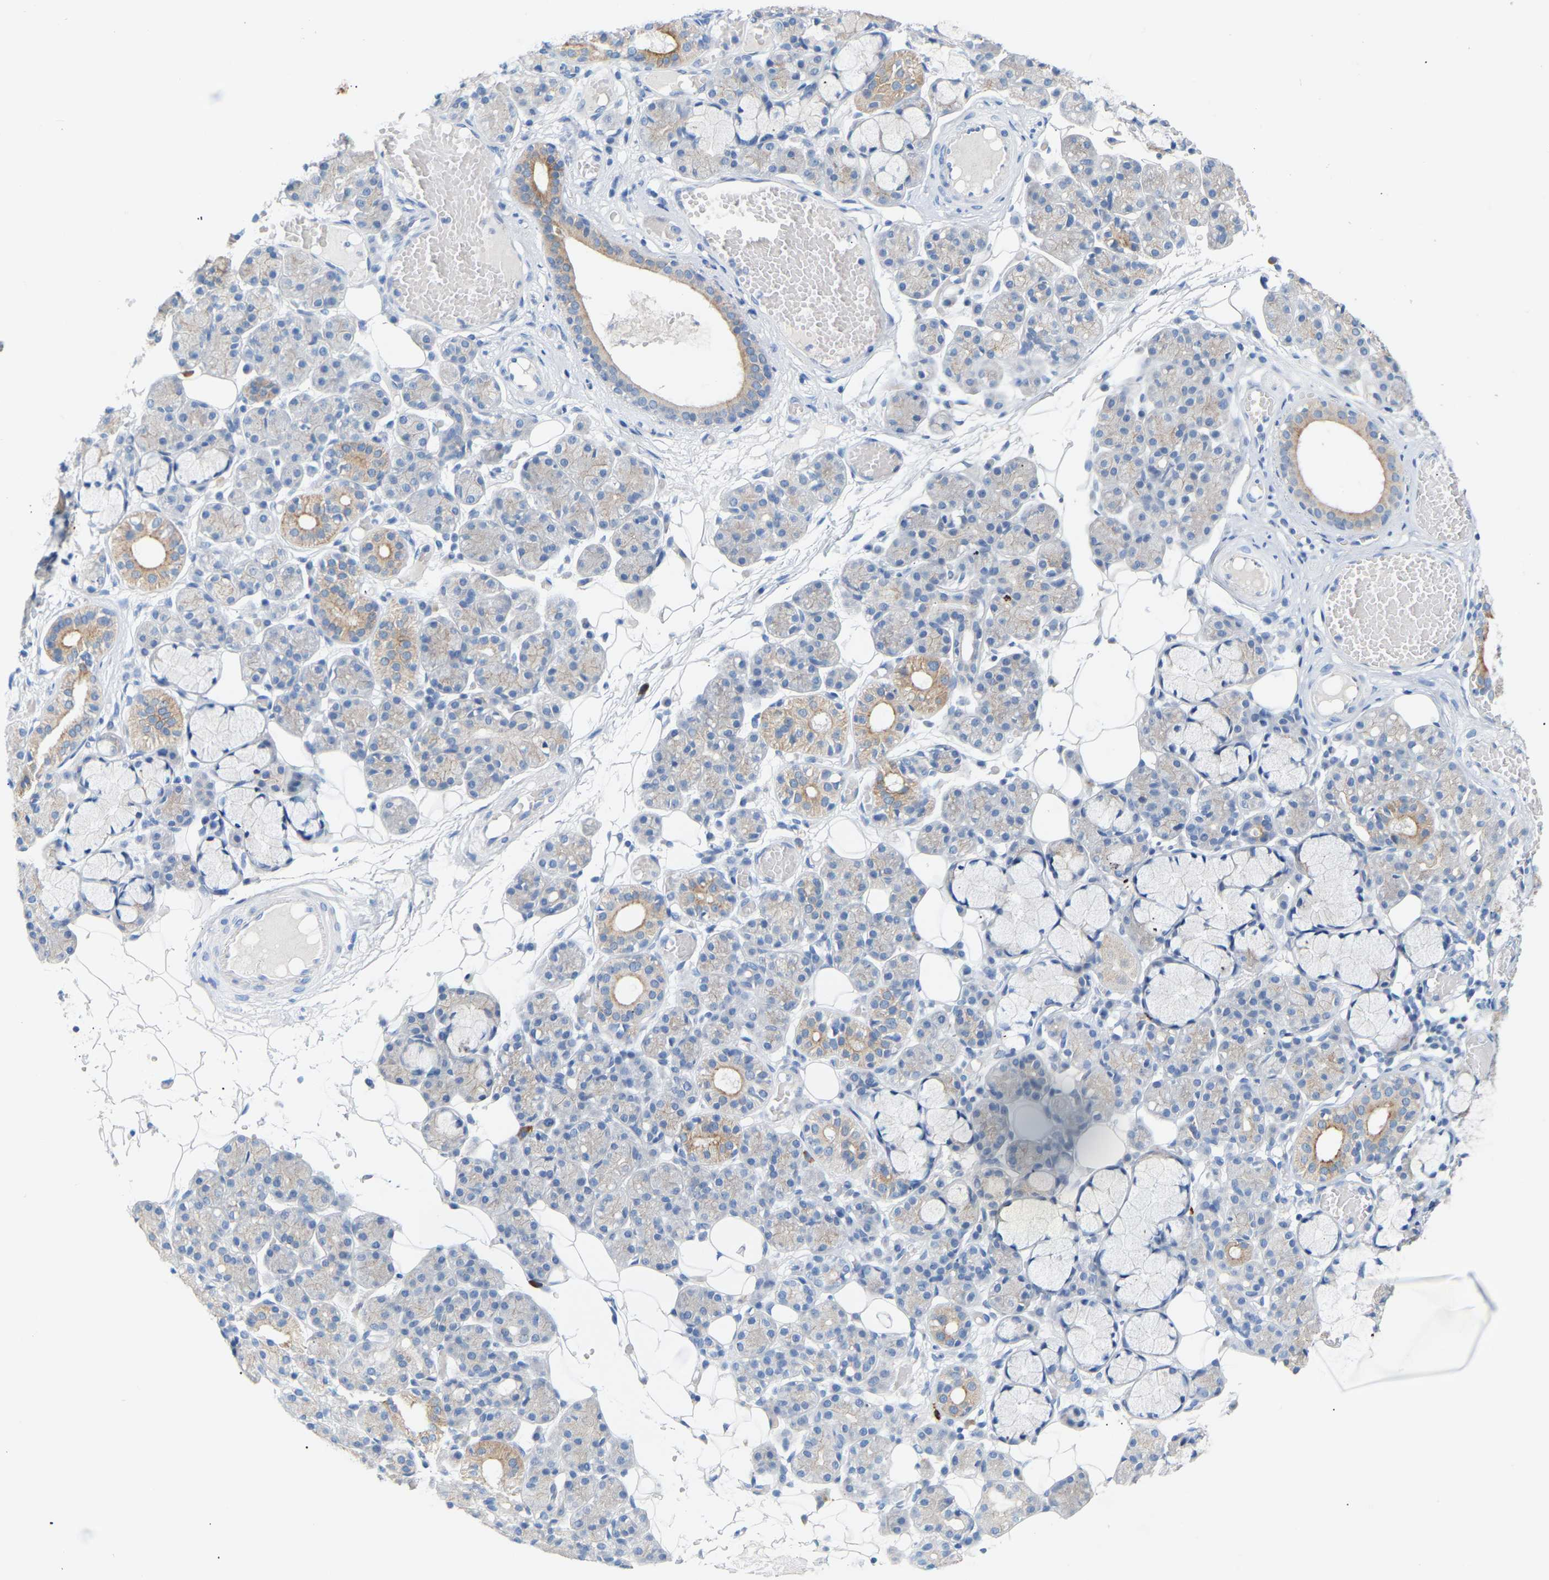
{"staining": {"intensity": "moderate", "quantity": "<25%", "location": "cytoplasmic/membranous"}, "tissue": "salivary gland", "cell_type": "Glandular cells", "image_type": "normal", "snomed": [{"axis": "morphology", "description": "Normal tissue, NOS"}, {"axis": "topography", "description": "Salivary gland"}], "caption": "Normal salivary gland was stained to show a protein in brown. There is low levels of moderate cytoplasmic/membranous expression in approximately <25% of glandular cells.", "gene": "PEX1", "patient": {"sex": "male", "age": 63}}